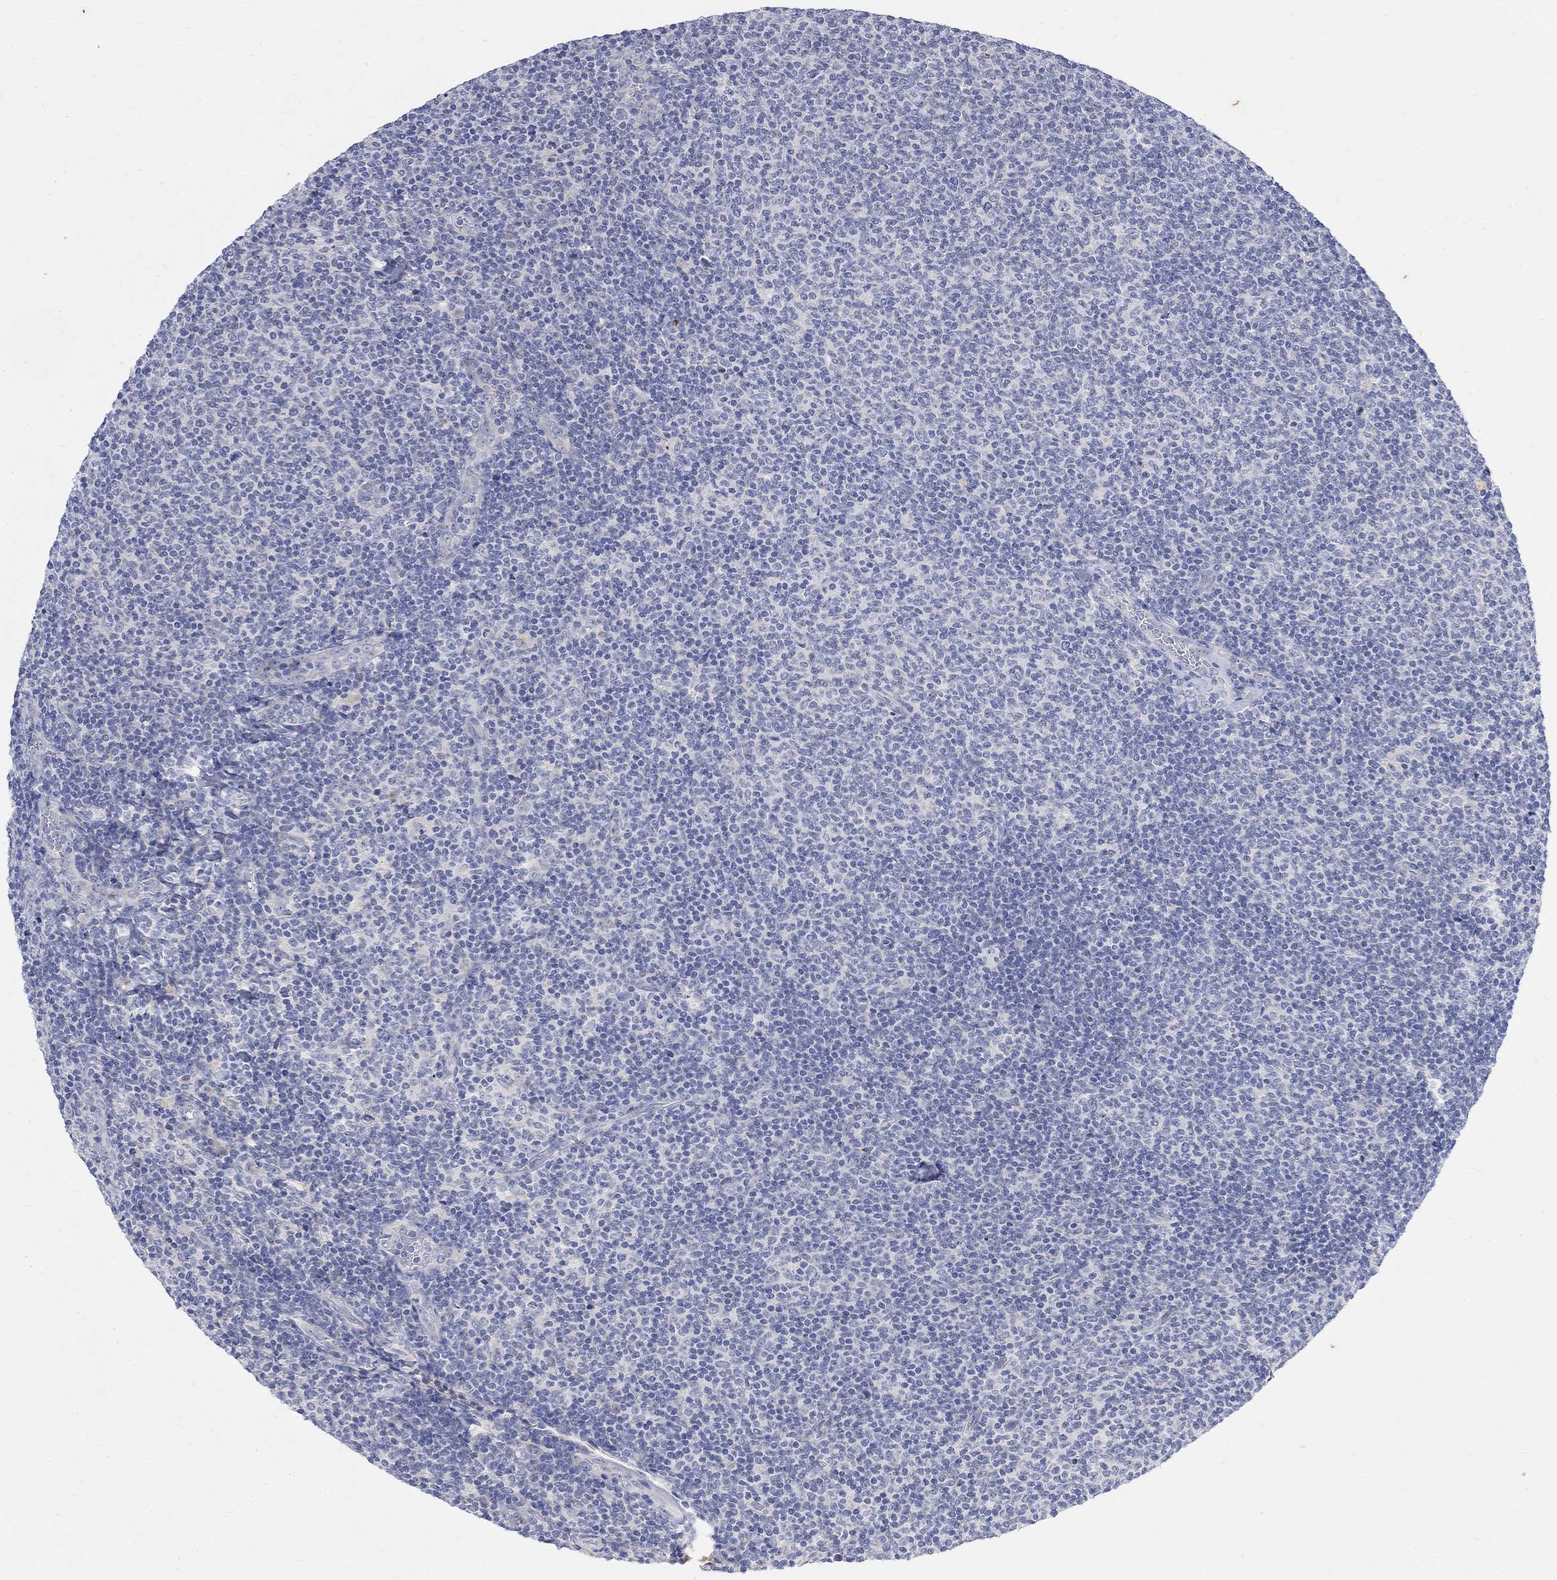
{"staining": {"intensity": "negative", "quantity": "none", "location": "none"}, "tissue": "lymphoma", "cell_type": "Tumor cells", "image_type": "cancer", "snomed": [{"axis": "morphology", "description": "Malignant lymphoma, non-Hodgkin's type, Low grade"}, {"axis": "topography", "description": "Lymph node"}], "caption": "Histopathology image shows no significant protein positivity in tumor cells of low-grade malignant lymphoma, non-Hodgkin's type.", "gene": "FNDC5", "patient": {"sex": "male", "age": 52}}